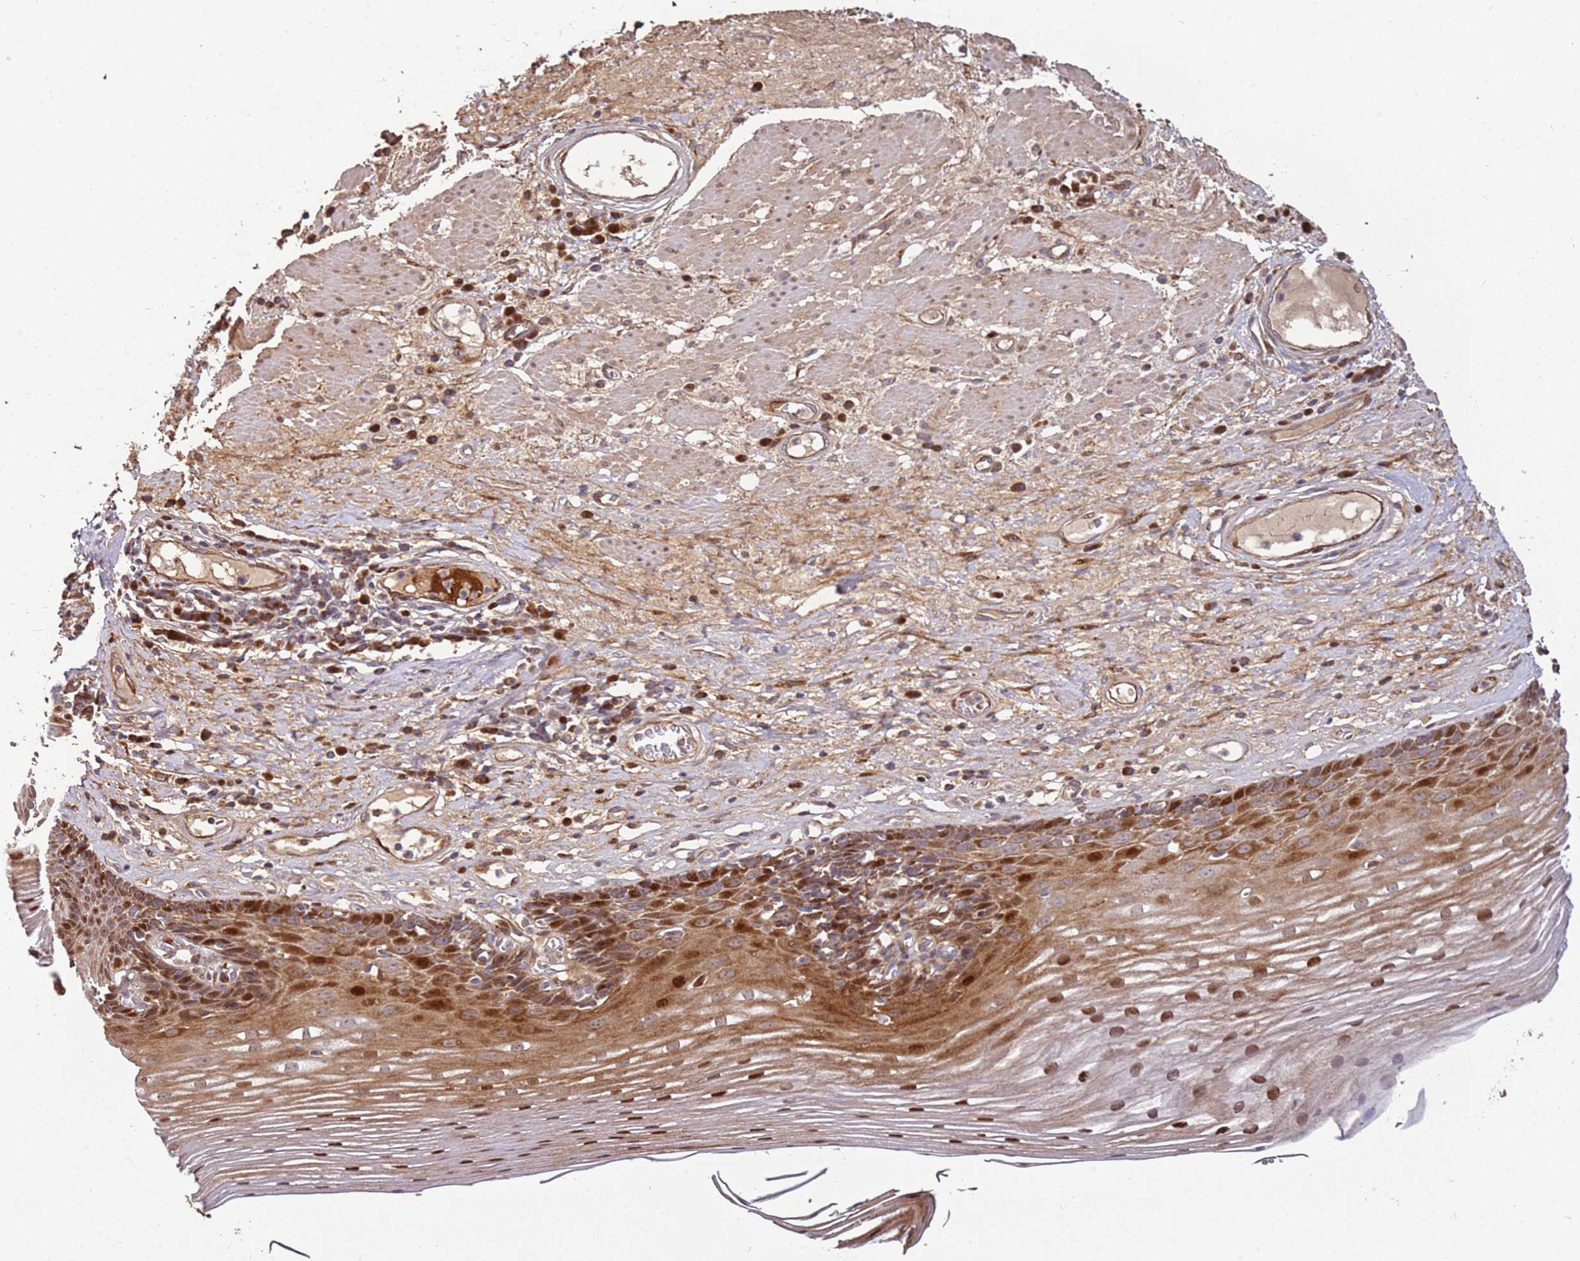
{"staining": {"intensity": "strong", "quantity": "25%-75%", "location": "cytoplasmic/membranous,nuclear"}, "tissue": "esophagus", "cell_type": "Squamous epithelial cells", "image_type": "normal", "snomed": [{"axis": "morphology", "description": "Normal tissue, NOS"}, {"axis": "topography", "description": "Esophagus"}], "caption": "IHC histopathology image of benign esophagus: esophagus stained using IHC displays high levels of strong protein expression localized specifically in the cytoplasmic/membranous,nuclear of squamous epithelial cells, appearing as a cytoplasmic/membranous,nuclear brown color.", "gene": "RHBDL1", "patient": {"sex": "male", "age": 62}}